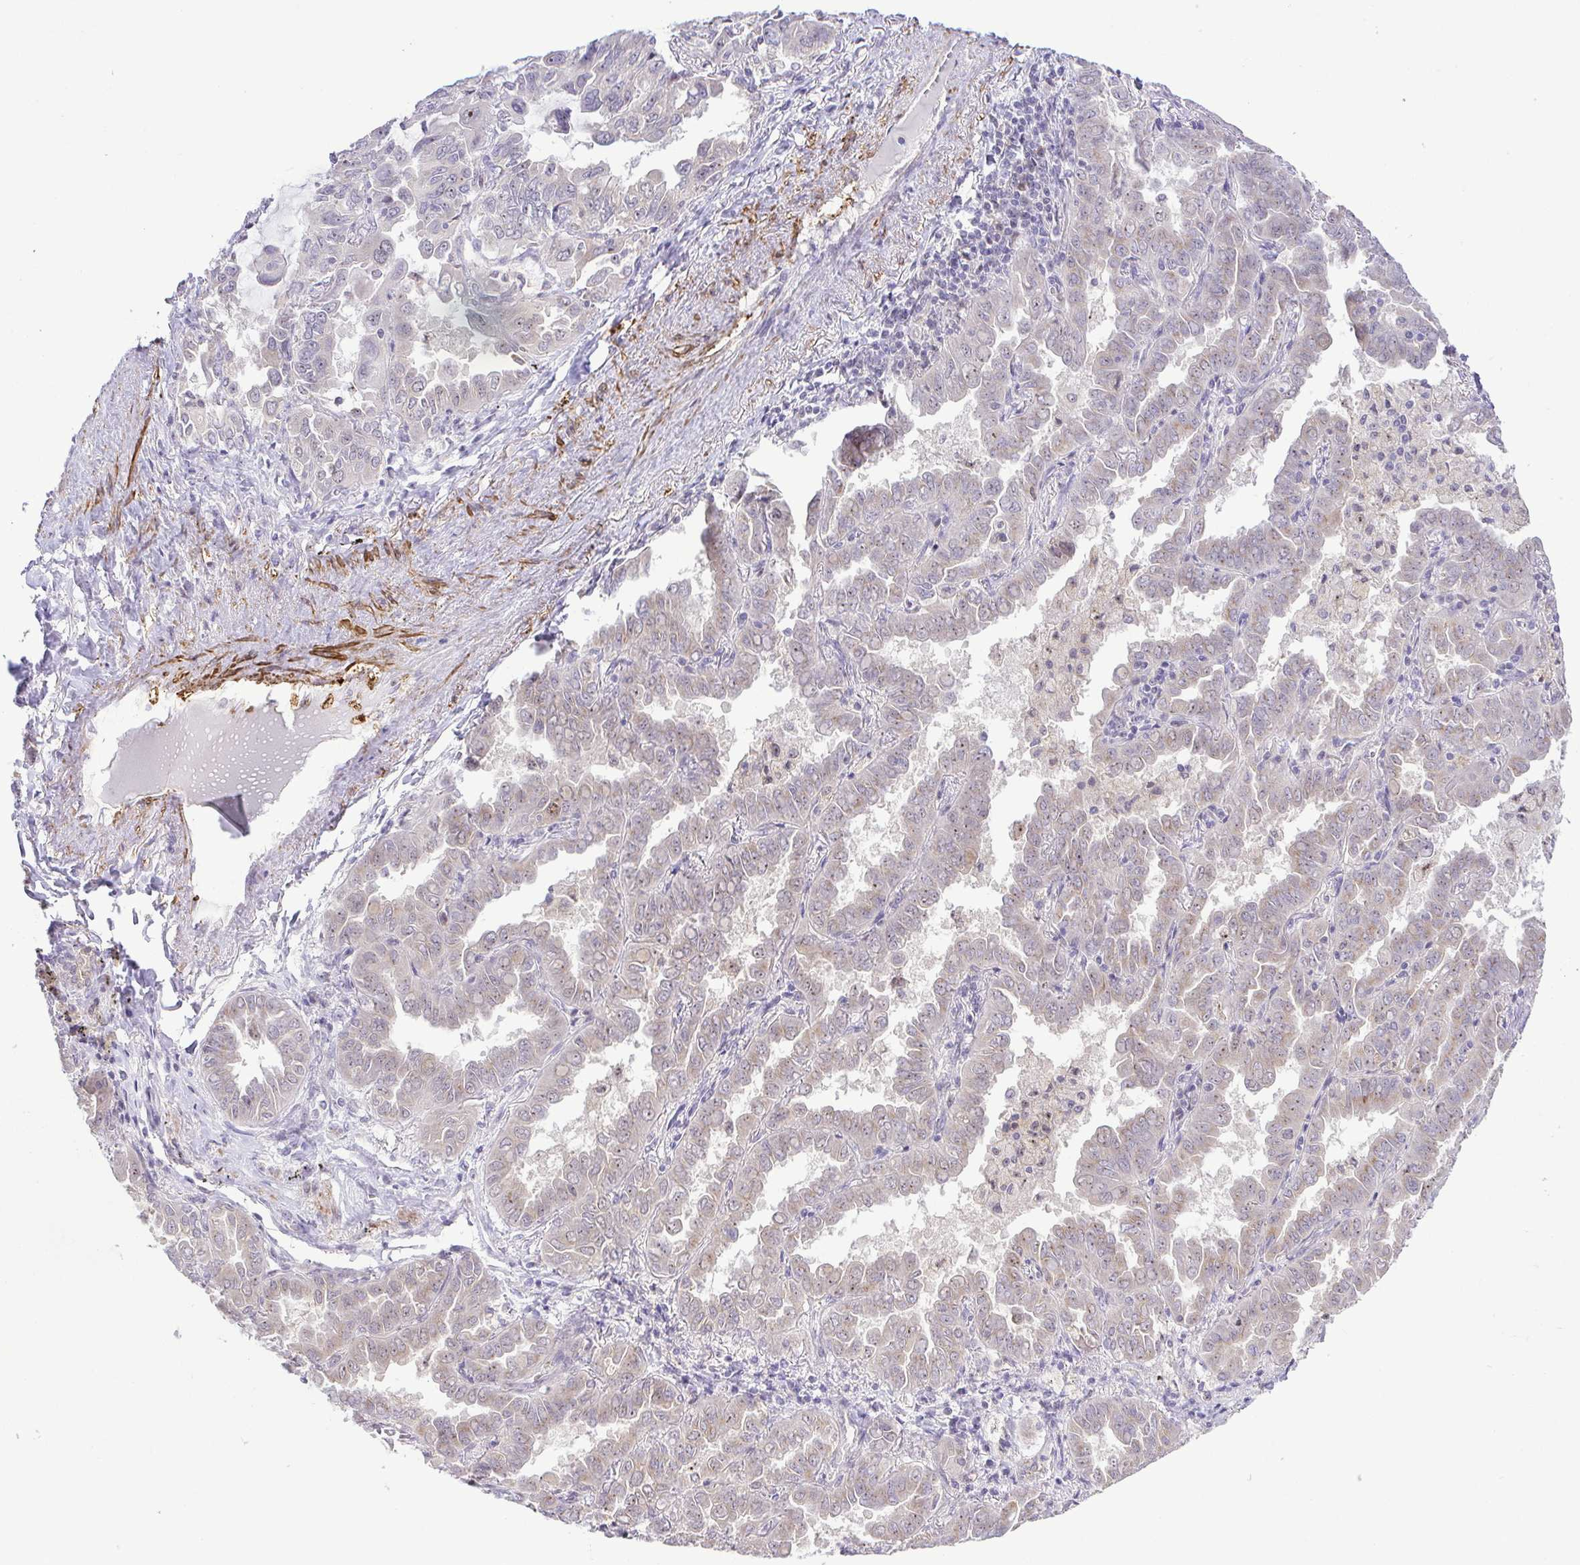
{"staining": {"intensity": "weak", "quantity": "<25%", "location": "cytoplasmic/membranous,nuclear"}, "tissue": "lung cancer", "cell_type": "Tumor cells", "image_type": "cancer", "snomed": [{"axis": "morphology", "description": "Adenocarcinoma, NOS"}, {"axis": "topography", "description": "Lung"}], "caption": "The immunohistochemistry micrograph has no significant staining in tumor cells of lung adenocarcinoma tissue. (DAB immunohistochemistry, high magnification).", "gene": "RSL24D1", "patient": {"sex": "male", "age": 64}}